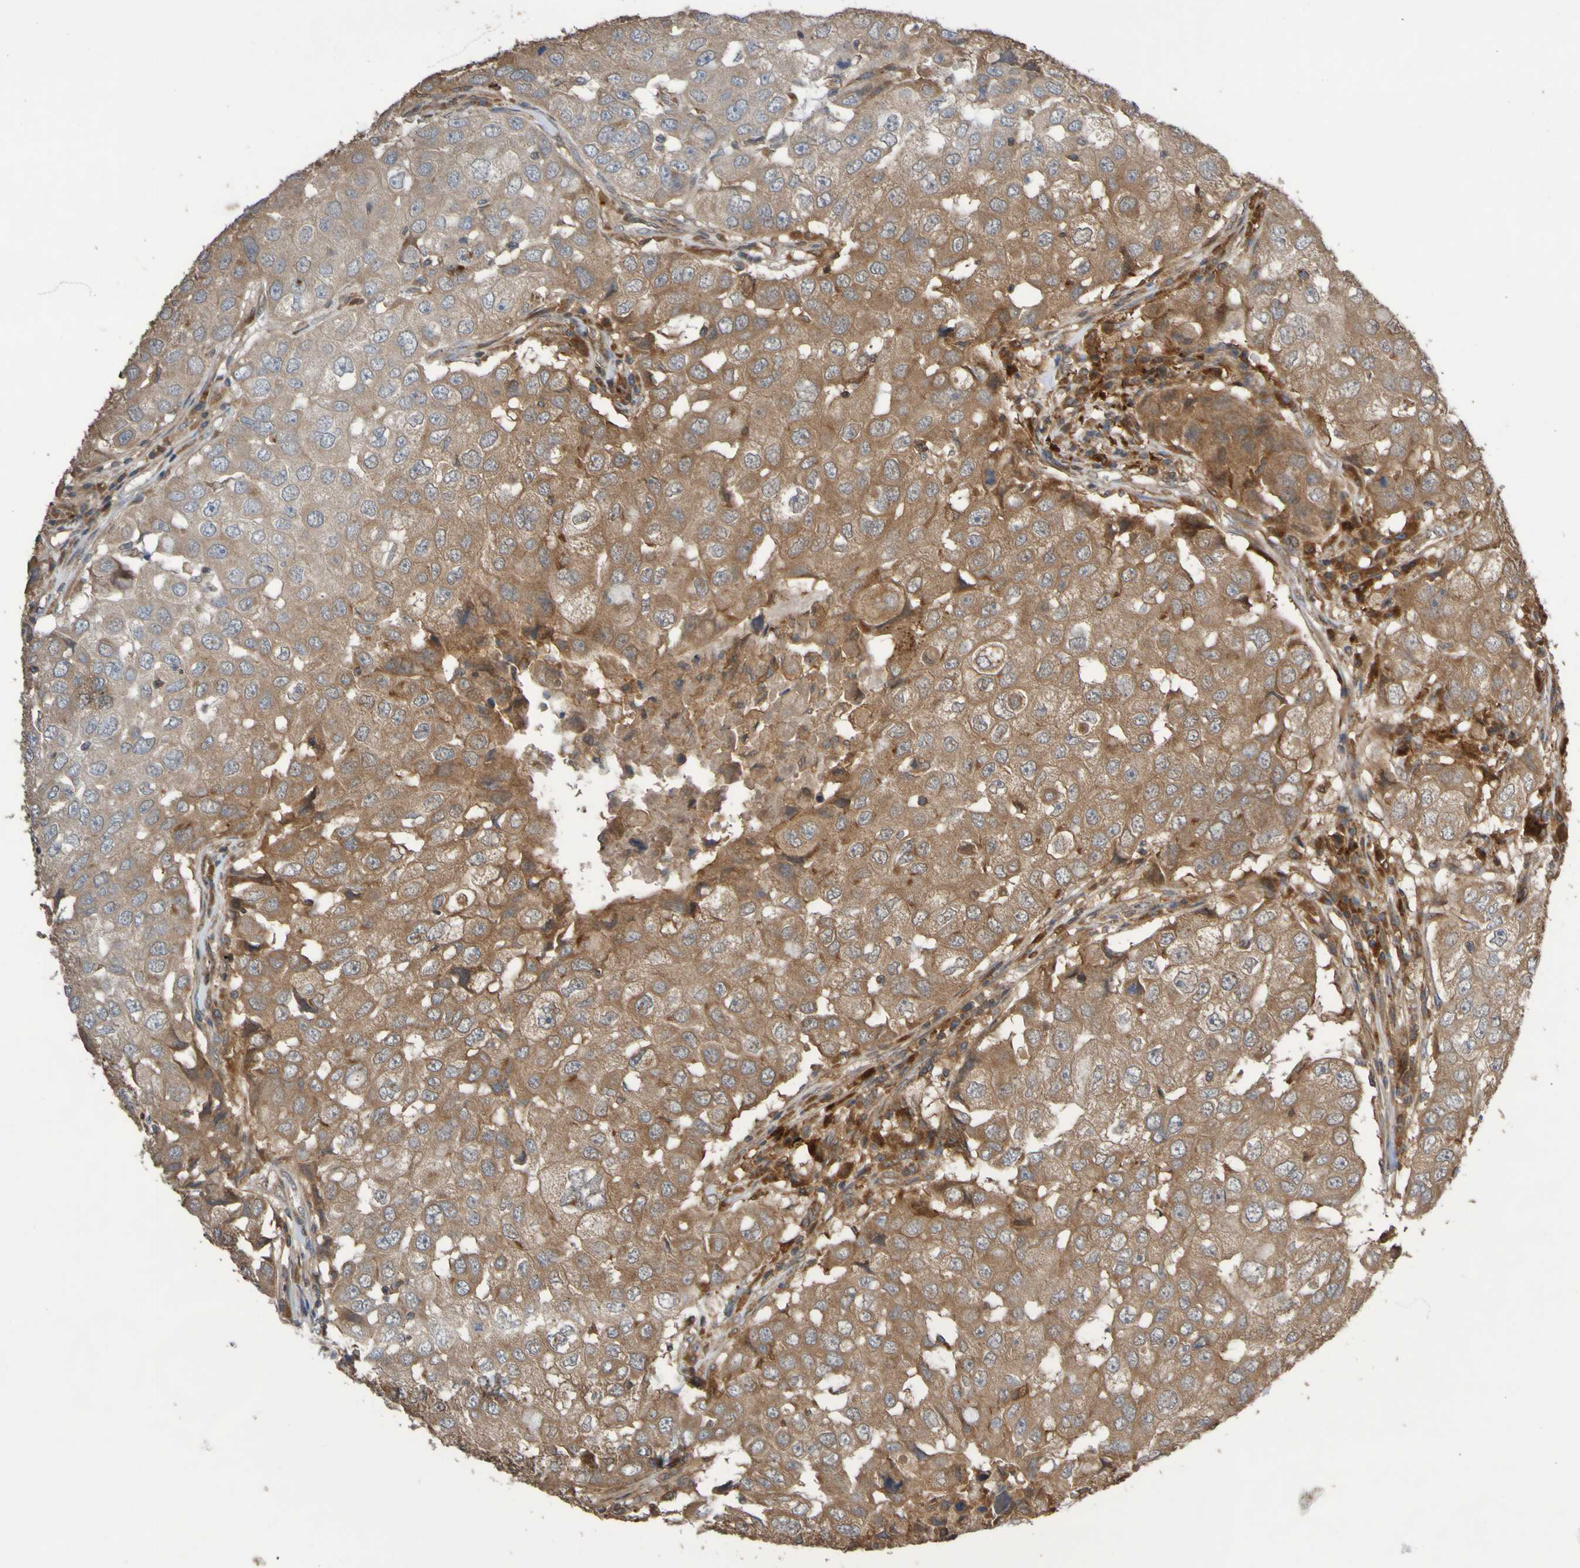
{"staining": {"intensity": "weak", "quantity": ">75%", "location": "cytoplasmic/membranous"}, "tissue": "breast cancer", "cell_type": "Tumor cells", "image_type": "cancer", "snomed": [{"axis": "morphology", "description": "Duct carcinoma"}, {"axis": "topography", "description": "Breast"}], "caption": "IHC staining of breast cancer, which reveals low levels of weak cytoplasmic/membranous positivity in approximately >75% of tumor cells indicating weak cytoplasmic/membranous protein staining. The staining was performed using DAB (brown) for protein detection and nuclei were counterstained in hematoxylin (blue).", "gene": "UCN", "patient": {"sex": "female", "age": 27}}